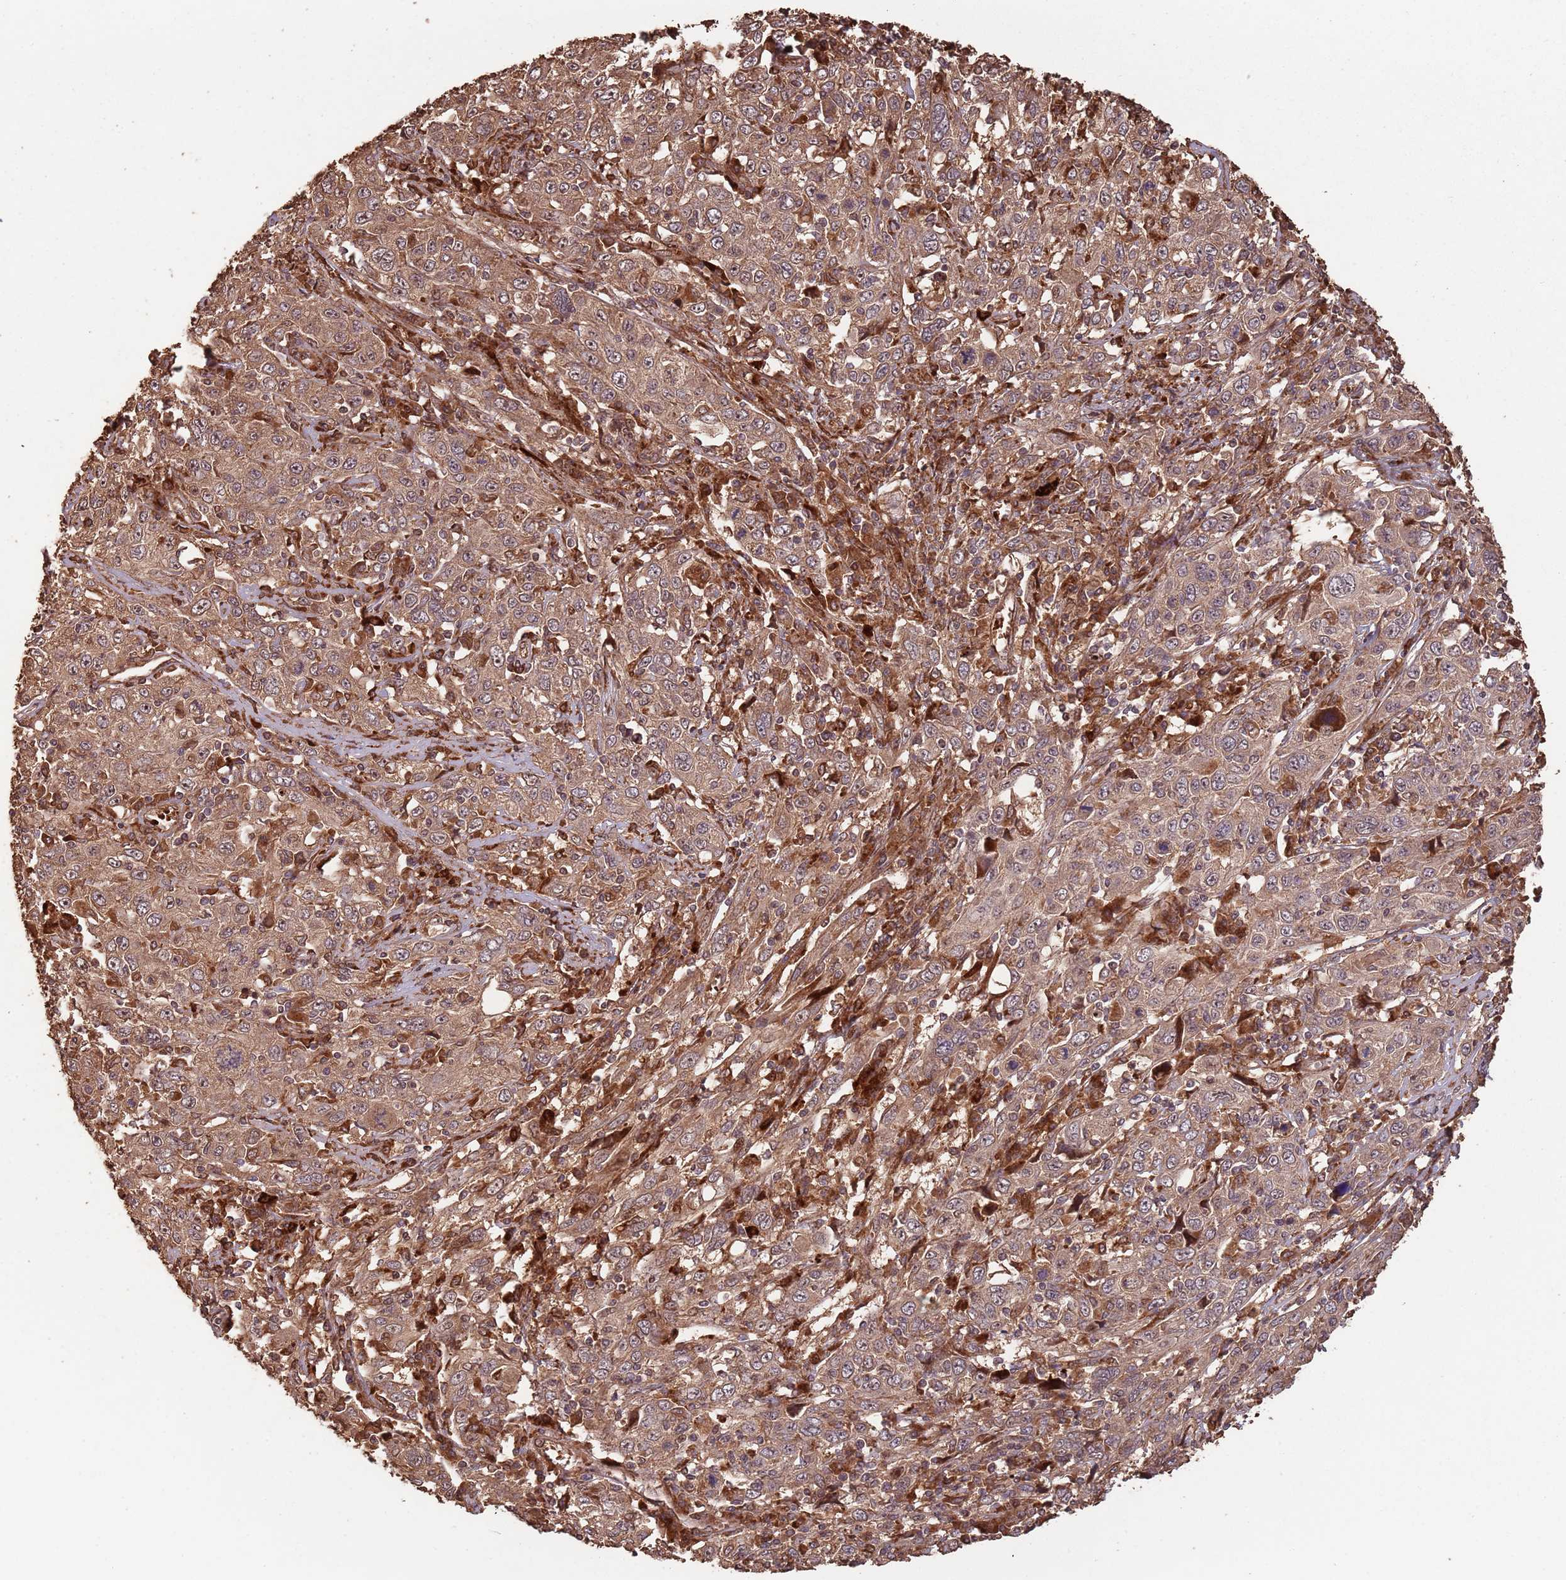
{"staining": {"intensity": "moderate", "quantity": ">75%", "location": "cytoplasmic/membranous"}, "tissue": "cervical cancer", "cell_type": "Tumor cells", "image_type": "cancer", "snomed": [{"axis": "morphology", "description": "Squamous cell carcinoma, NOS"}, {"axis": "topography", "description": "Cervix"}], "caption": "Moderate cytoplasmic/membranous expression is appreciated in about >75% of tumor cells in cervical cancer (squamous cell carcinoma).", "gene": "ZNF428", "patient": {"sex": "female", "age": 46}}